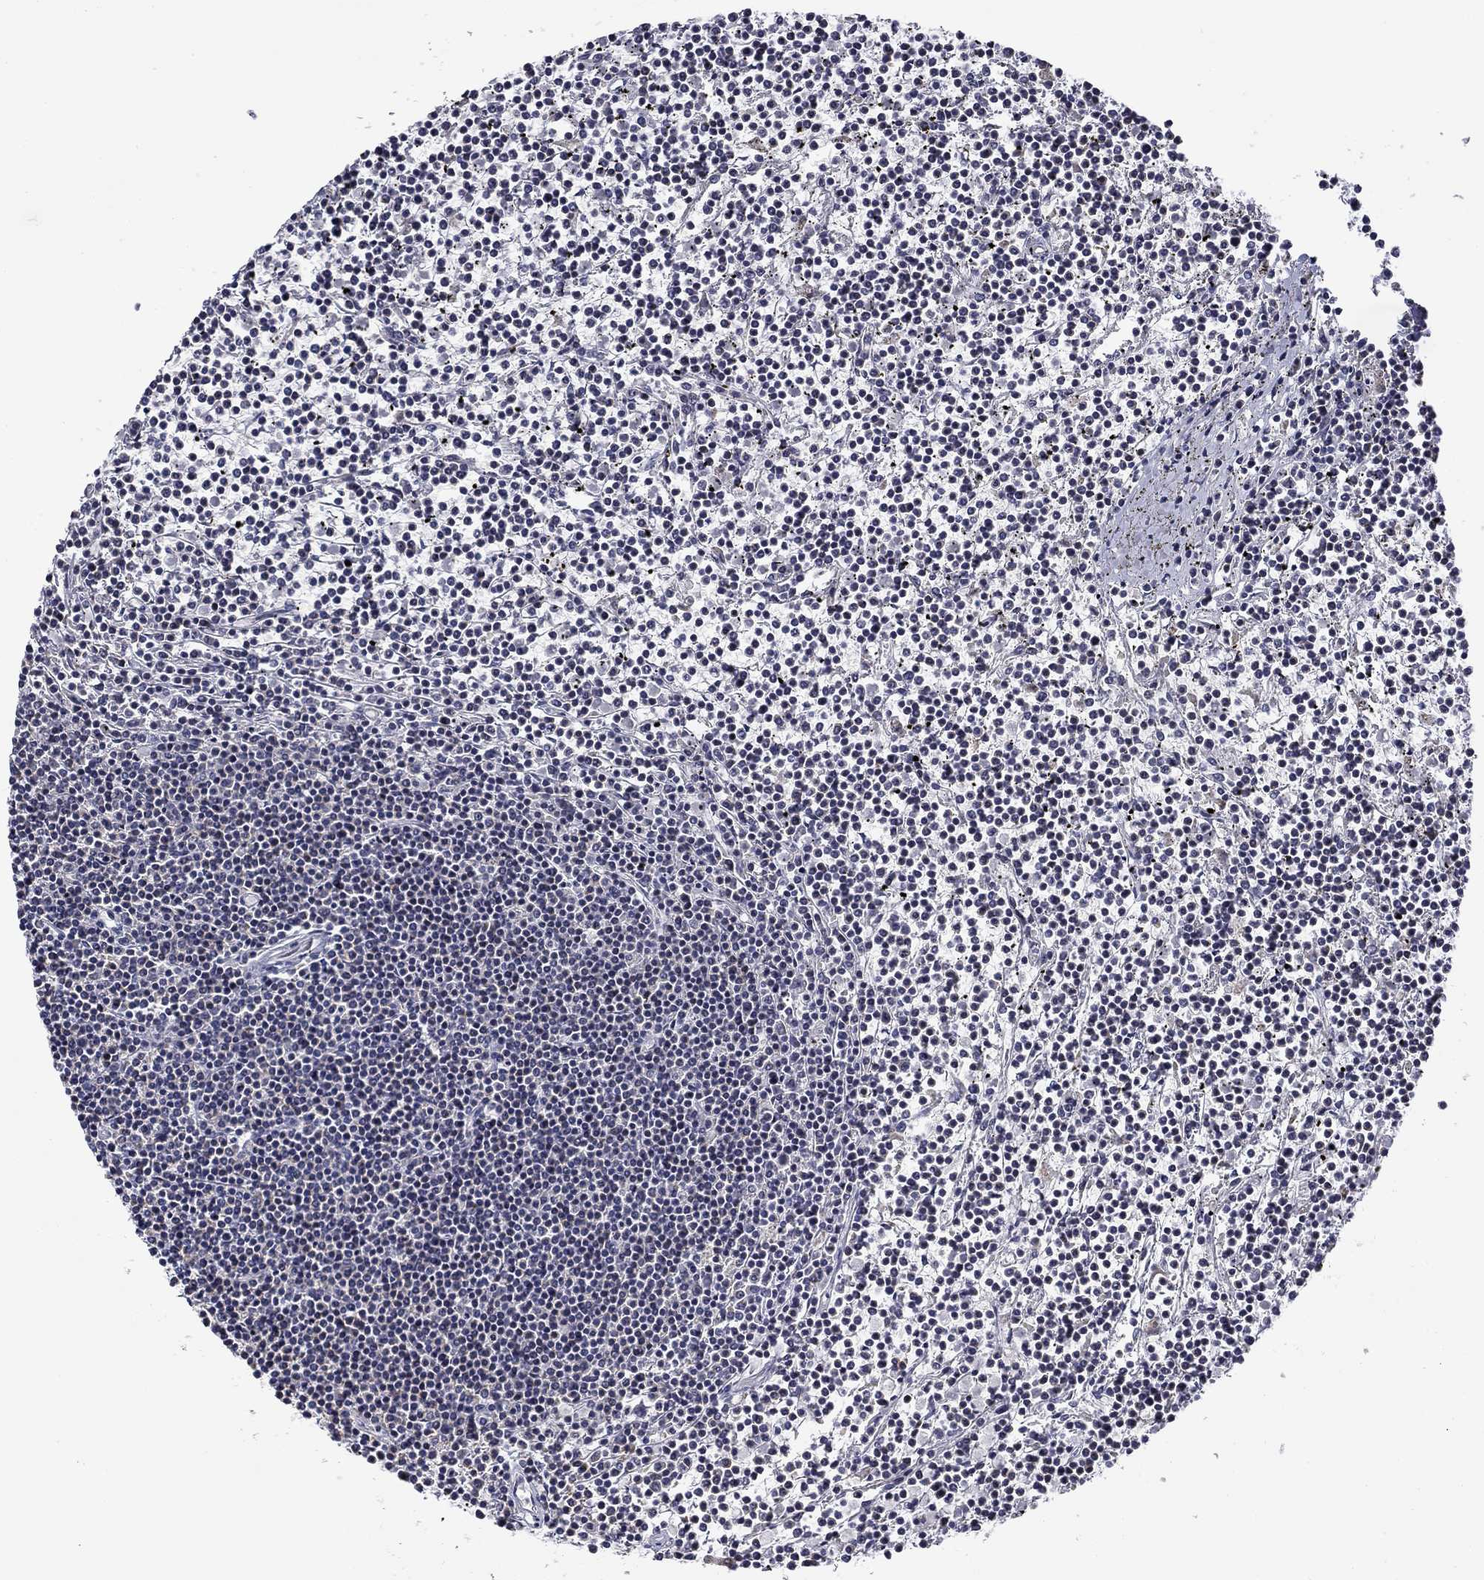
{"staining": {"intensity": "negative", "quantity": "none", "location": "none"}, "tissue": "lymphoma", "cell_type": "Tumor cells", "image_type": "cancer", "snomed": [{"axis": "morphology", "description": "Malignant lymphoma, non-Hodgkin's type, Low grade"}, {"axis": "topography", "description": "Spleen"}], "caption": "Histopathology image shows no protein staining in tumor cells of malignant lymphoma, non-Hodgkin's type (low-grade) tissue.", "gene": "SPATA7", "patient": {"sex": "female", "age": 19}}